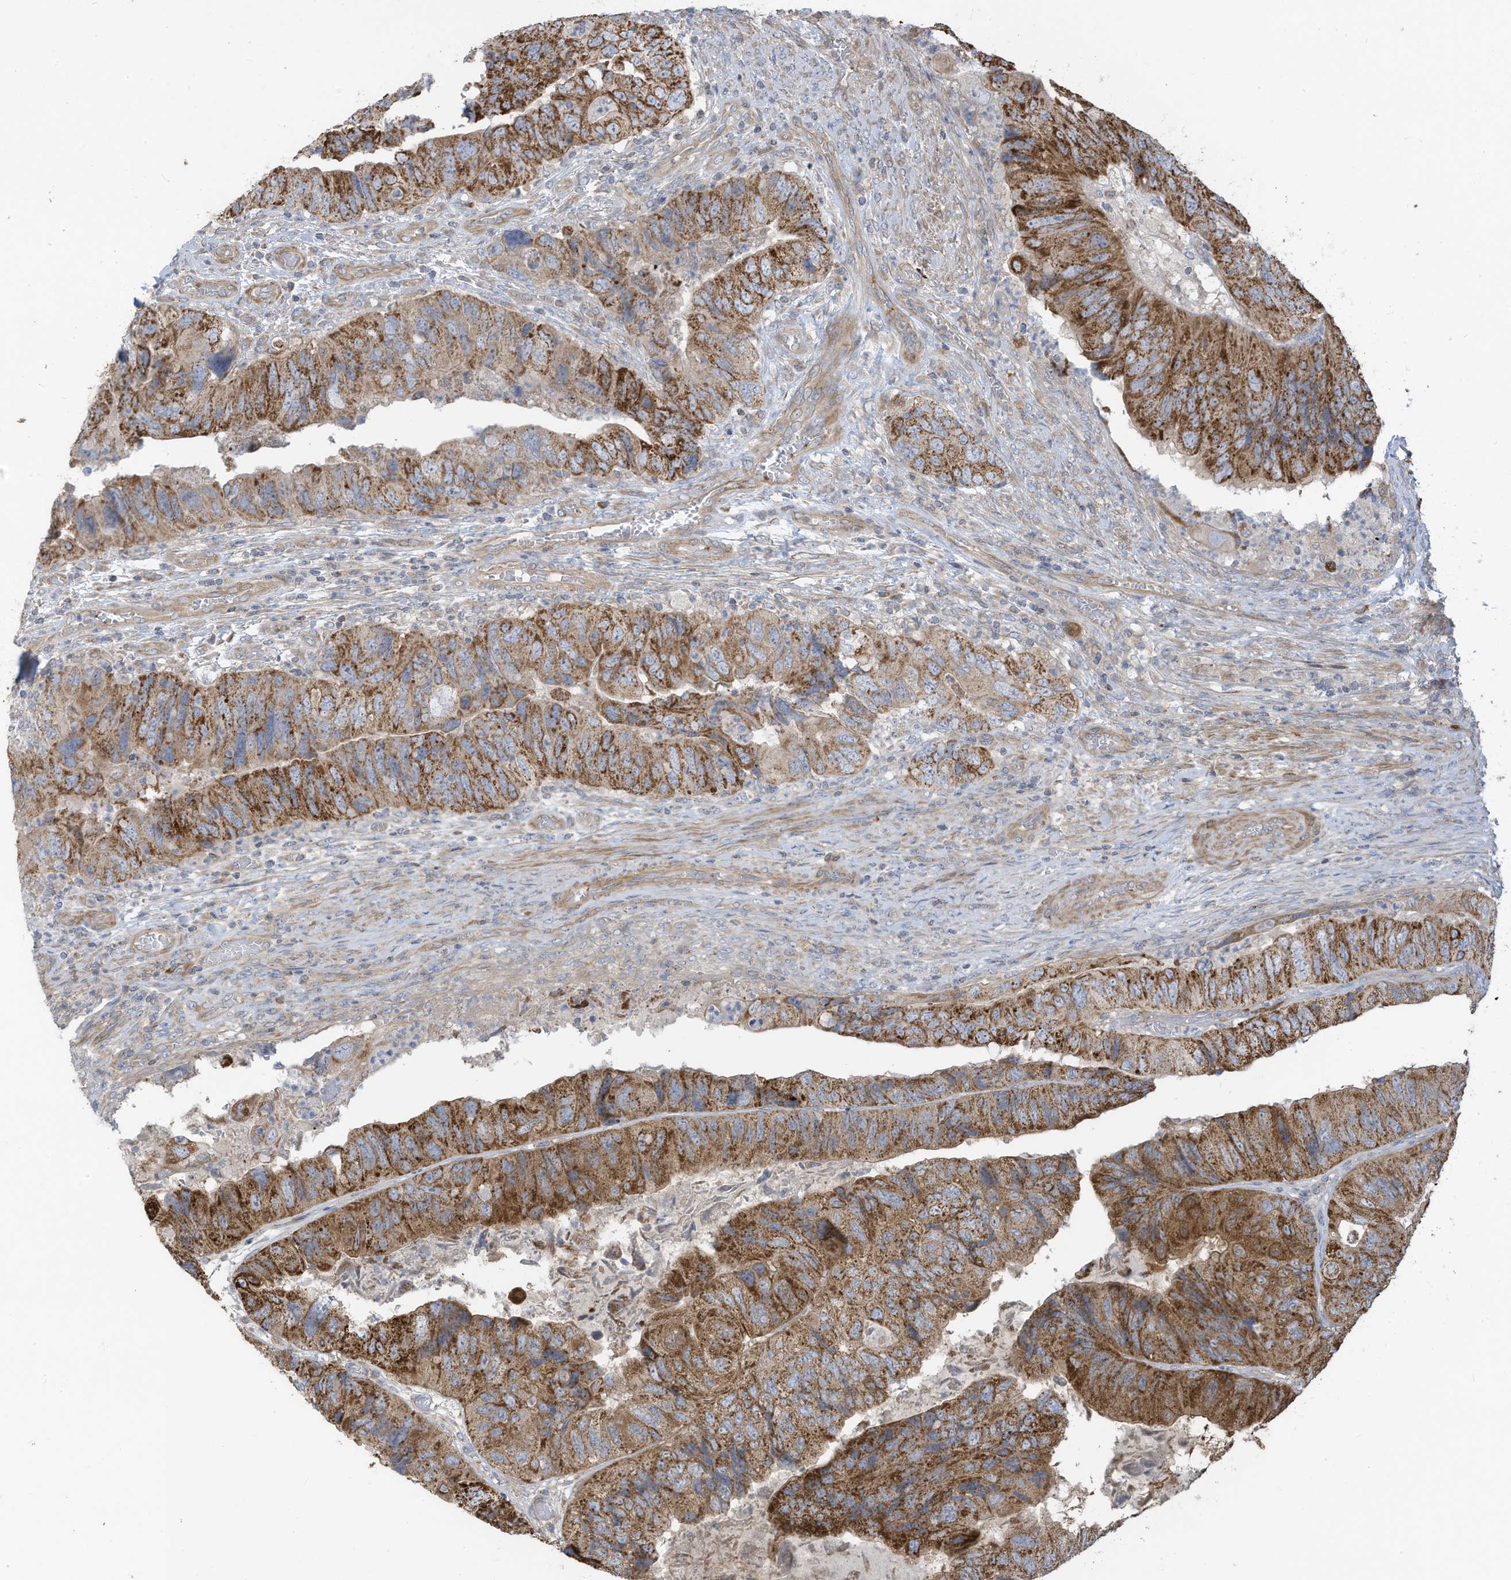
{"staining": {"intensity": "moderate", "quantity": ">75%", "location": "cytoplasmic/membranous"}, "tissue": "colorectal cancer", "cell_type": "Tumor cells", "image_type": "cancer", "snomed": [{"axis": "morphology", "description": "Adenocarcinoma, NOS"}, {"axis": "topography", "description": "Rectum"}], "caption": "Human colorectal adenocarcinoma stained with a protein marker reveals moderate staining in tumor cells.", "gene": "GTPBP2", "patient": {"sex": "male", "age": 63}}